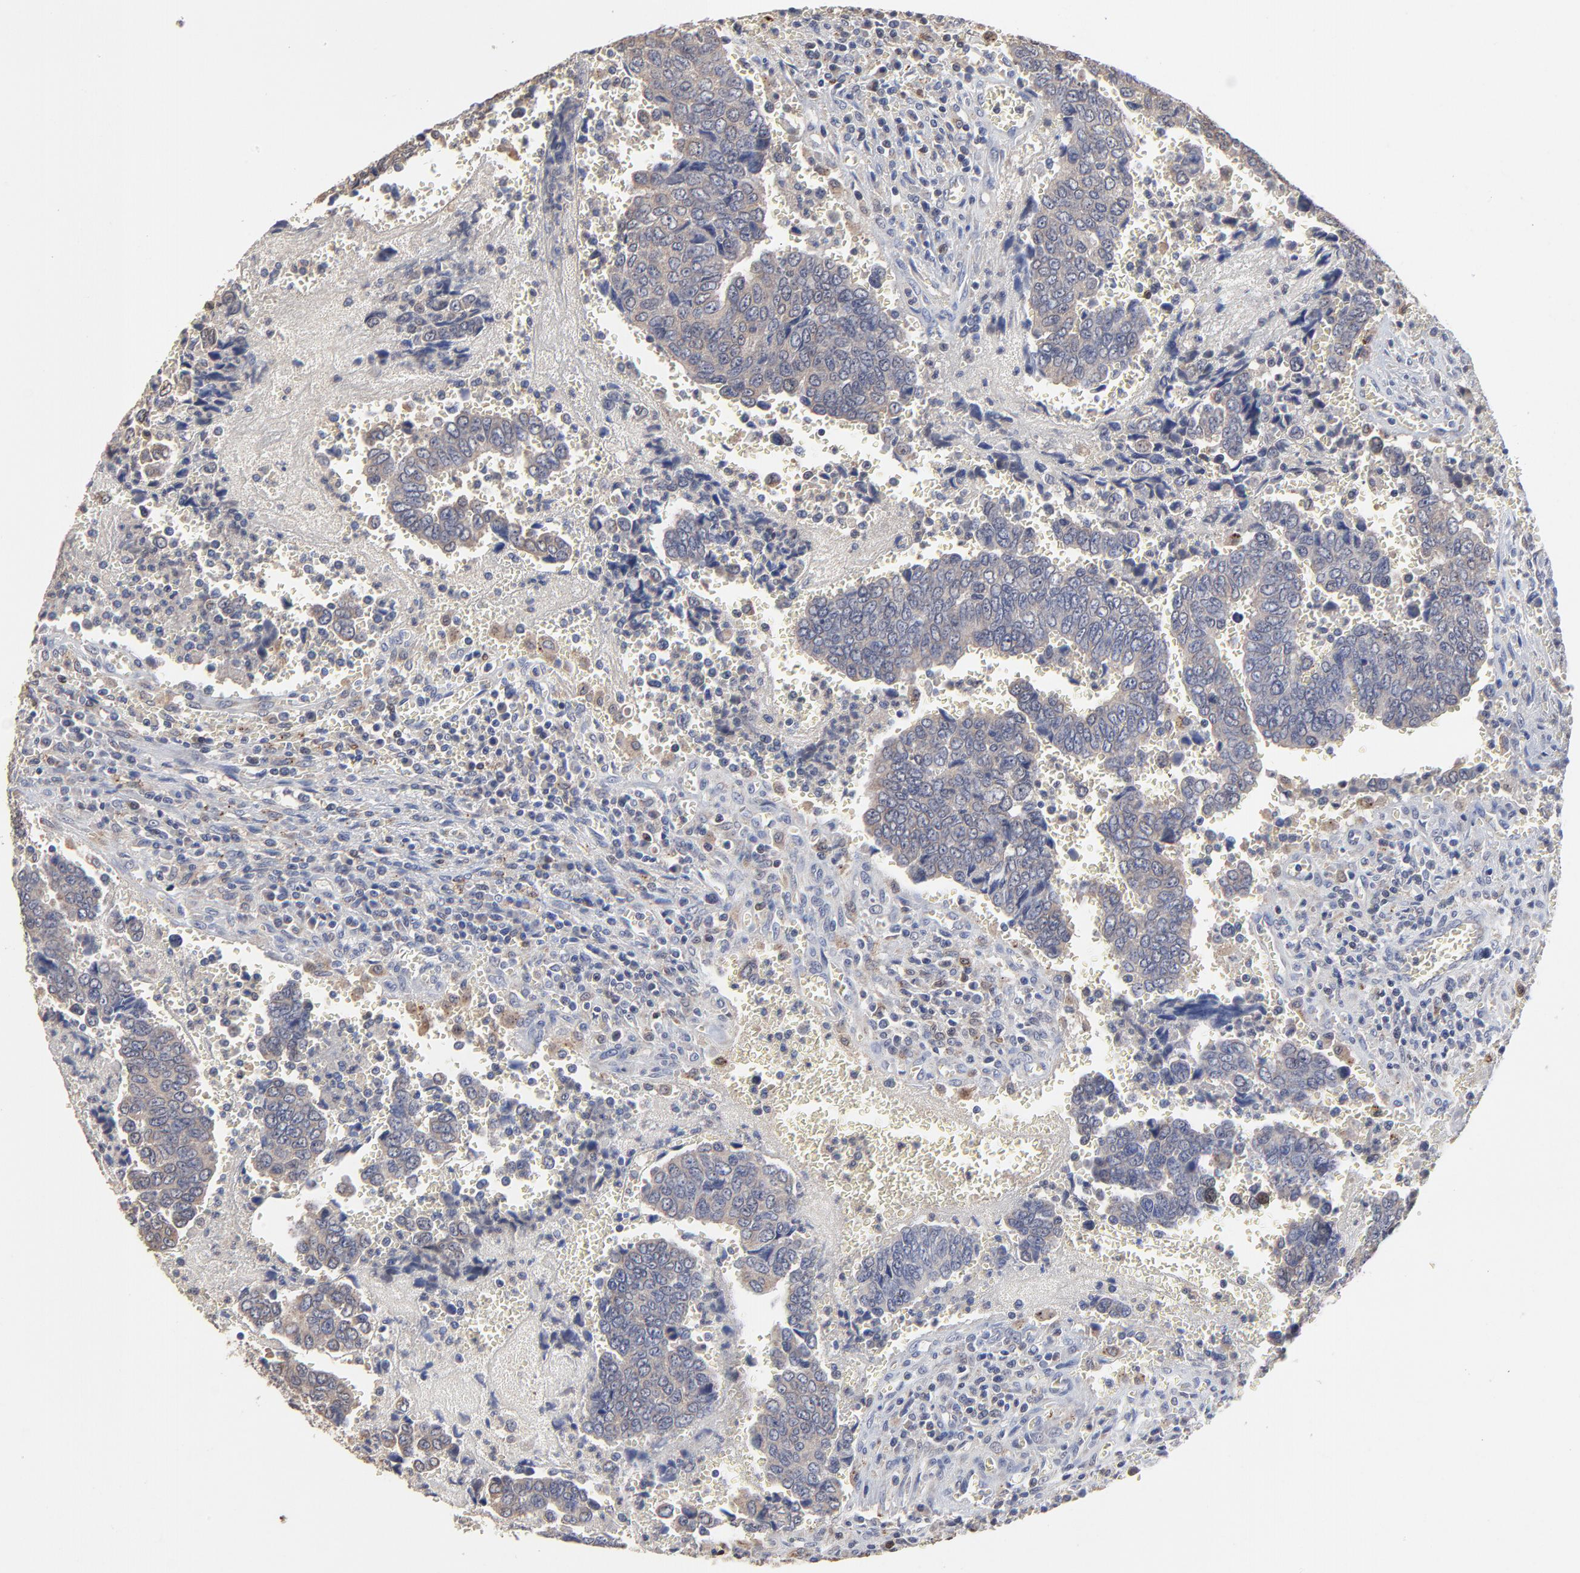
{"staining": {"intensity": "weak", "quantity": "25%-75%", "location": "cytoplasmic/membranous"}, "tissue": "urothelial cancer", "cell_type": "Tumor cells", "image_type": "cancer", "snomed": [{"axis": "morphology", "description": "Urothelial carcinoma, High grade"}, {"axis": "topography", "description": "Urinary bladder"}], "caption": "Immunohistochemical staining of urothelial carcinoma (high-grade) reveals low levels of weak cytoplasmic/membranous protein expression in approximately 25%-75% of tumor cells. (DAB (3,3'-diaminobenzidine) = brown stain, brightfield microscopy at high magnification).", "gene": "LGALS3", "patient": {"sex": "male", "age": 86}}